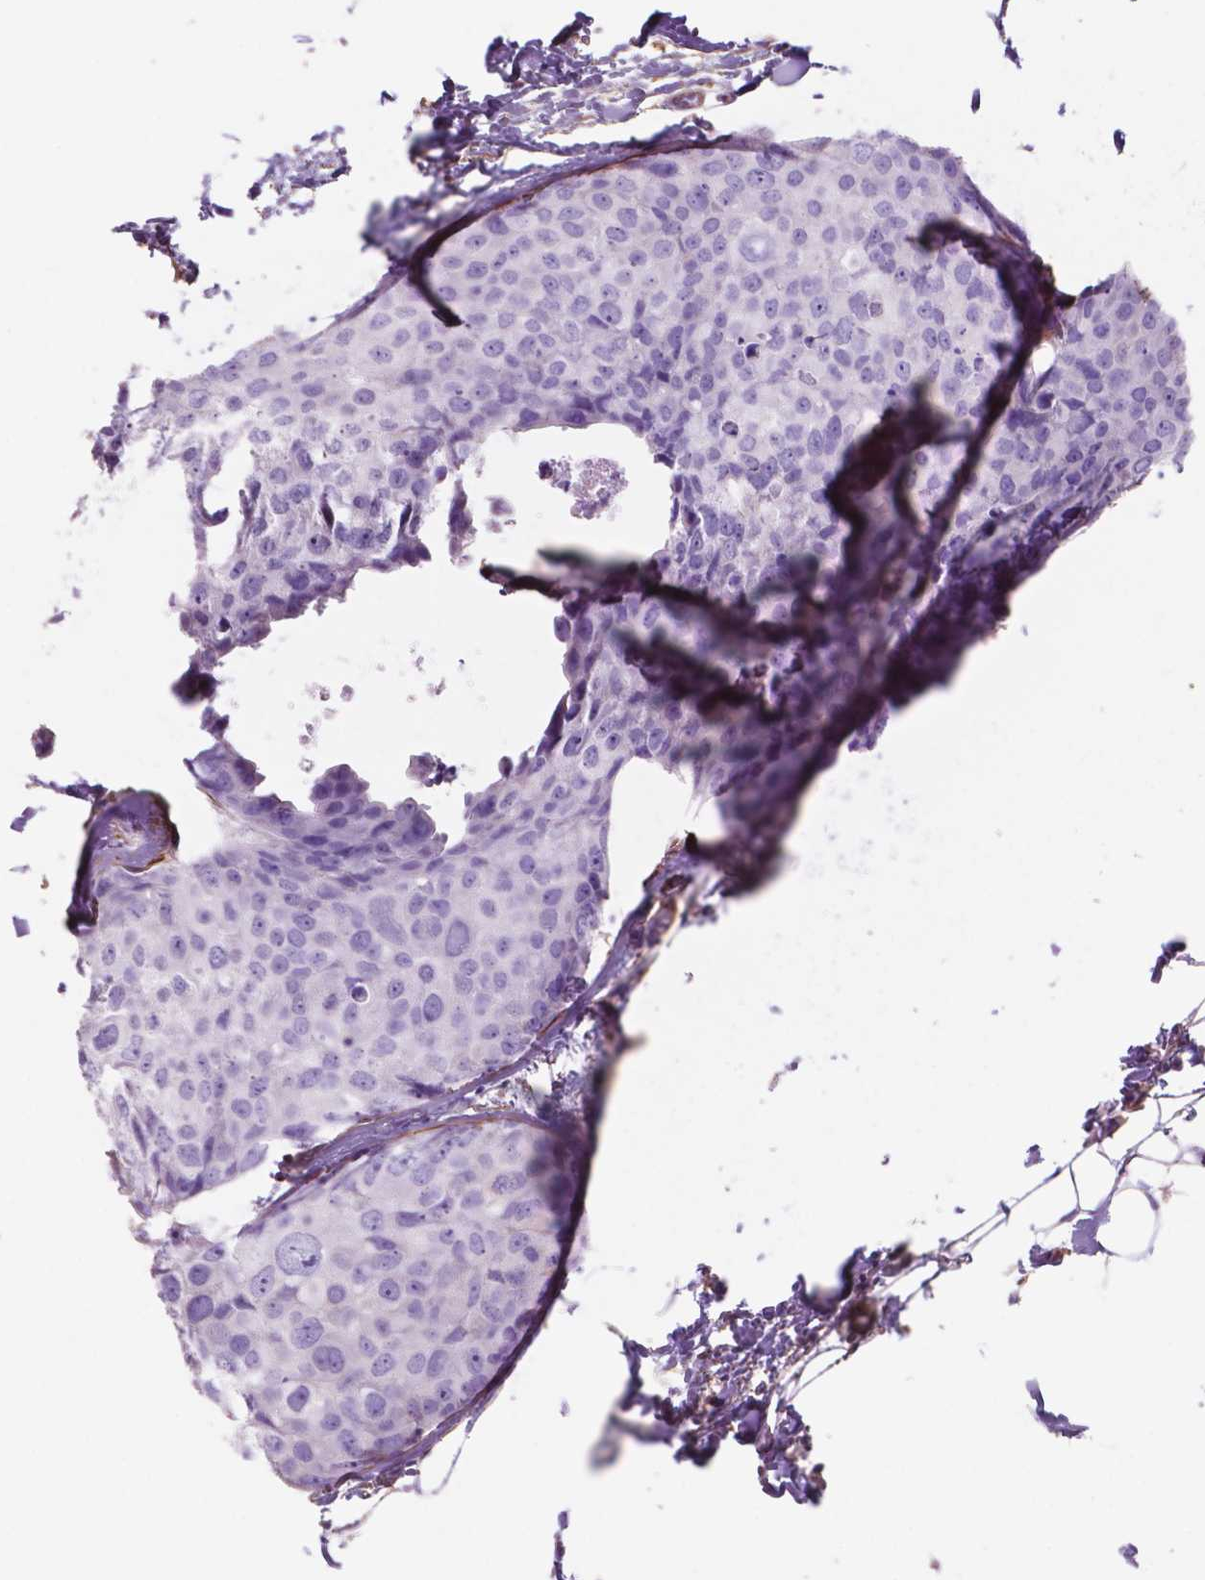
{"staining": {"intensity": "negative", "quantity": "none", "location": "none"}, "tissue": "breast cancer", "cell_type": "Tumor cells", "image_type": "cancer", "snomed": [{"axis": "morphology", "description": "Duct carcinoma"}, {"axis": "topography", "description": "Breast"}], "caption": "An image of human breast cancer (intraductal carcinoma) is negative for staining in tumor cells.", "gene": "TOR2A", "patient": {"sex": "female", "age": 38}}